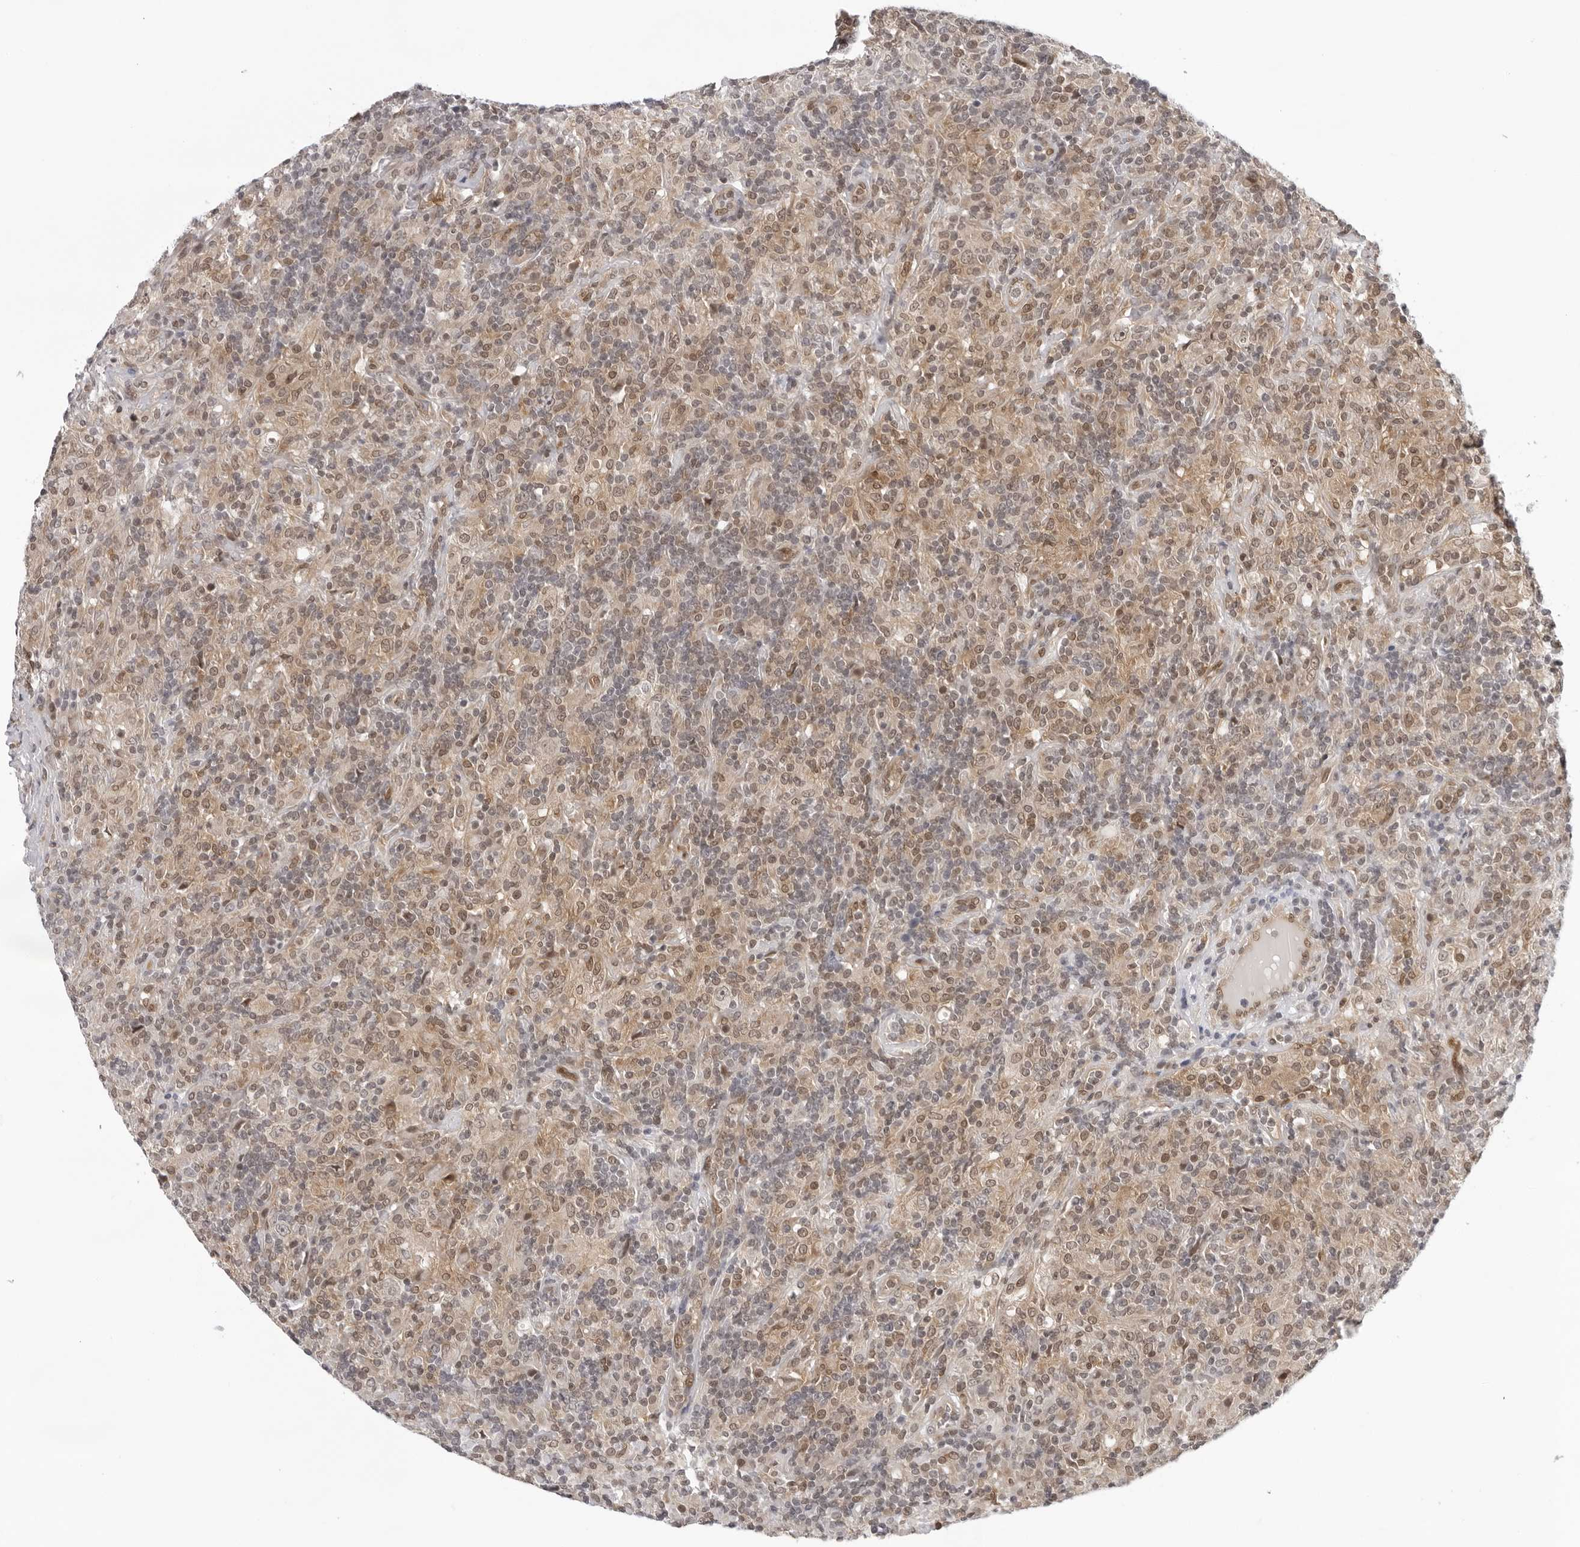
{"staining": {"intensity": "weak", "quantity": "25%-75%", "location": "cytoplasmic/membranous,nuclear"}, "tissue": "lymphoma", "cell_type": "Tumor cells", "image_type": "cancer", "snomed": [{"axis": "morphology", "description": "Hodgkin's disease, NOS"}, {"axis": "topography", "description": "Lymph node"}], "caption": "Immunohistochemistry (IHC) (DAB) staining of human lymphoma shows weak cytoplasmic/membranous and nuclear protein staining in about 25%-75% of tumor cells.", "gene": "CASP7", "patient": {"sex": "male", "age": 70}}